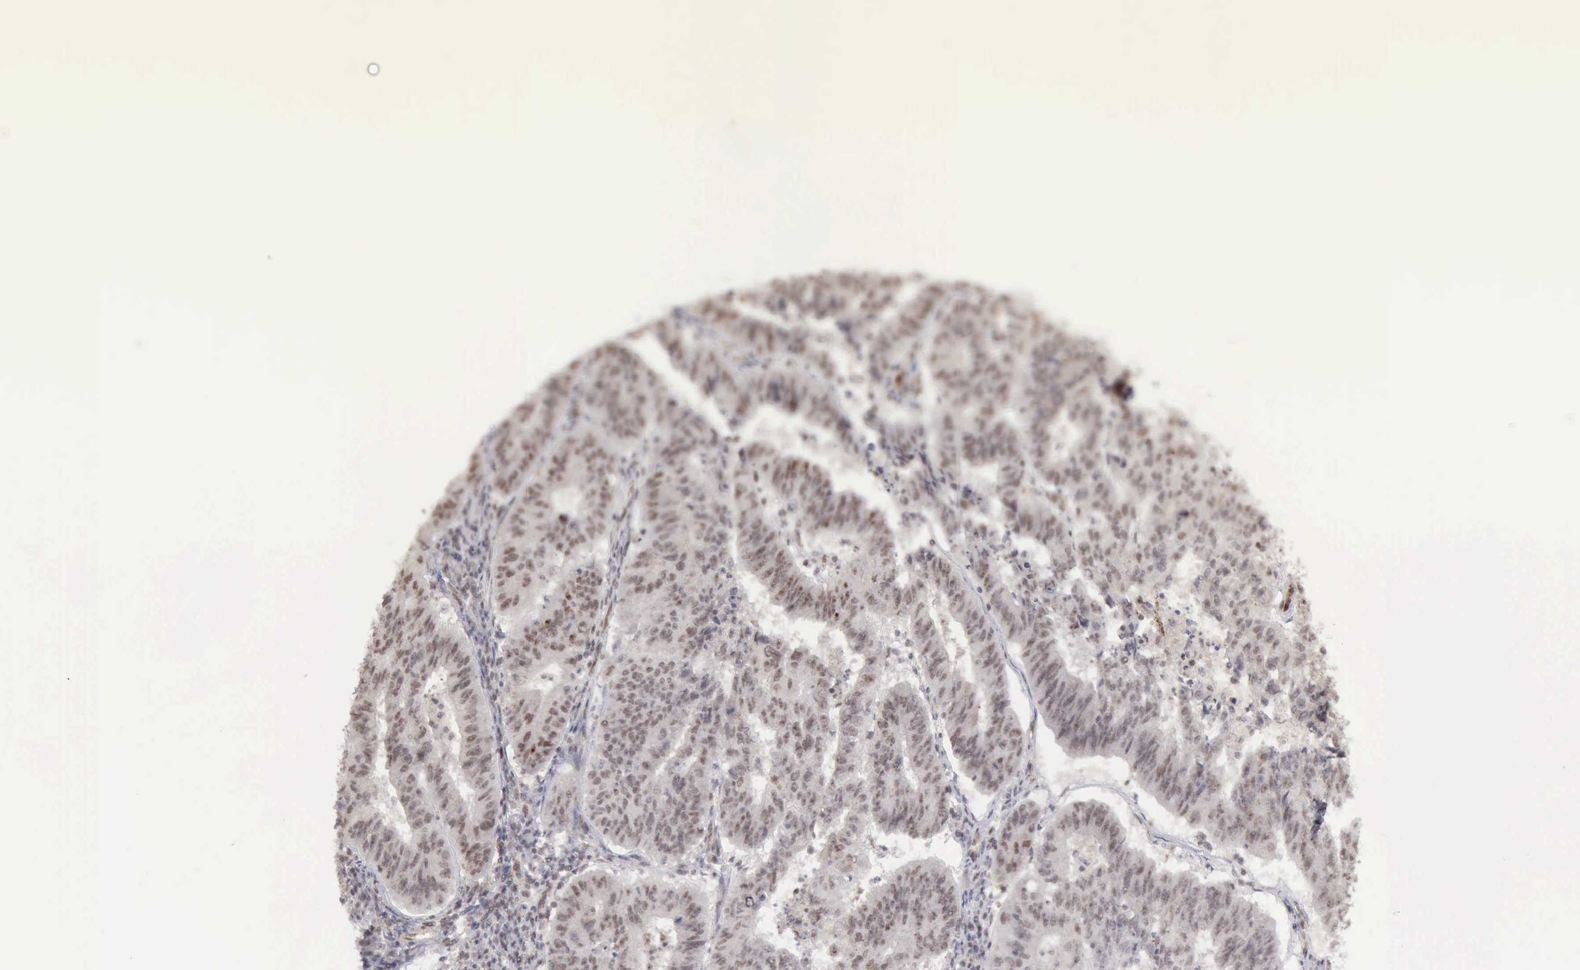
{"staining": {"intensity": "weak", "quantity": ">75%", "location": "nuclear"}, "tissue": "endometrial cancer", "cell_type": "Tumor cells", "image_type": "cancer", "snomed": [{"axis": "morphology", "description": "Adenocarcinoma, NOS"}, {"axis": "topography", "description": "Endometrium"}], "caption": "A low amount of weak nuclear positivity is appreciated in approximately >75% of tumor cells in endometrial cancer tissue.", "gene": "CDKN2A", "patient": {"sex": "female", "age": 42}}